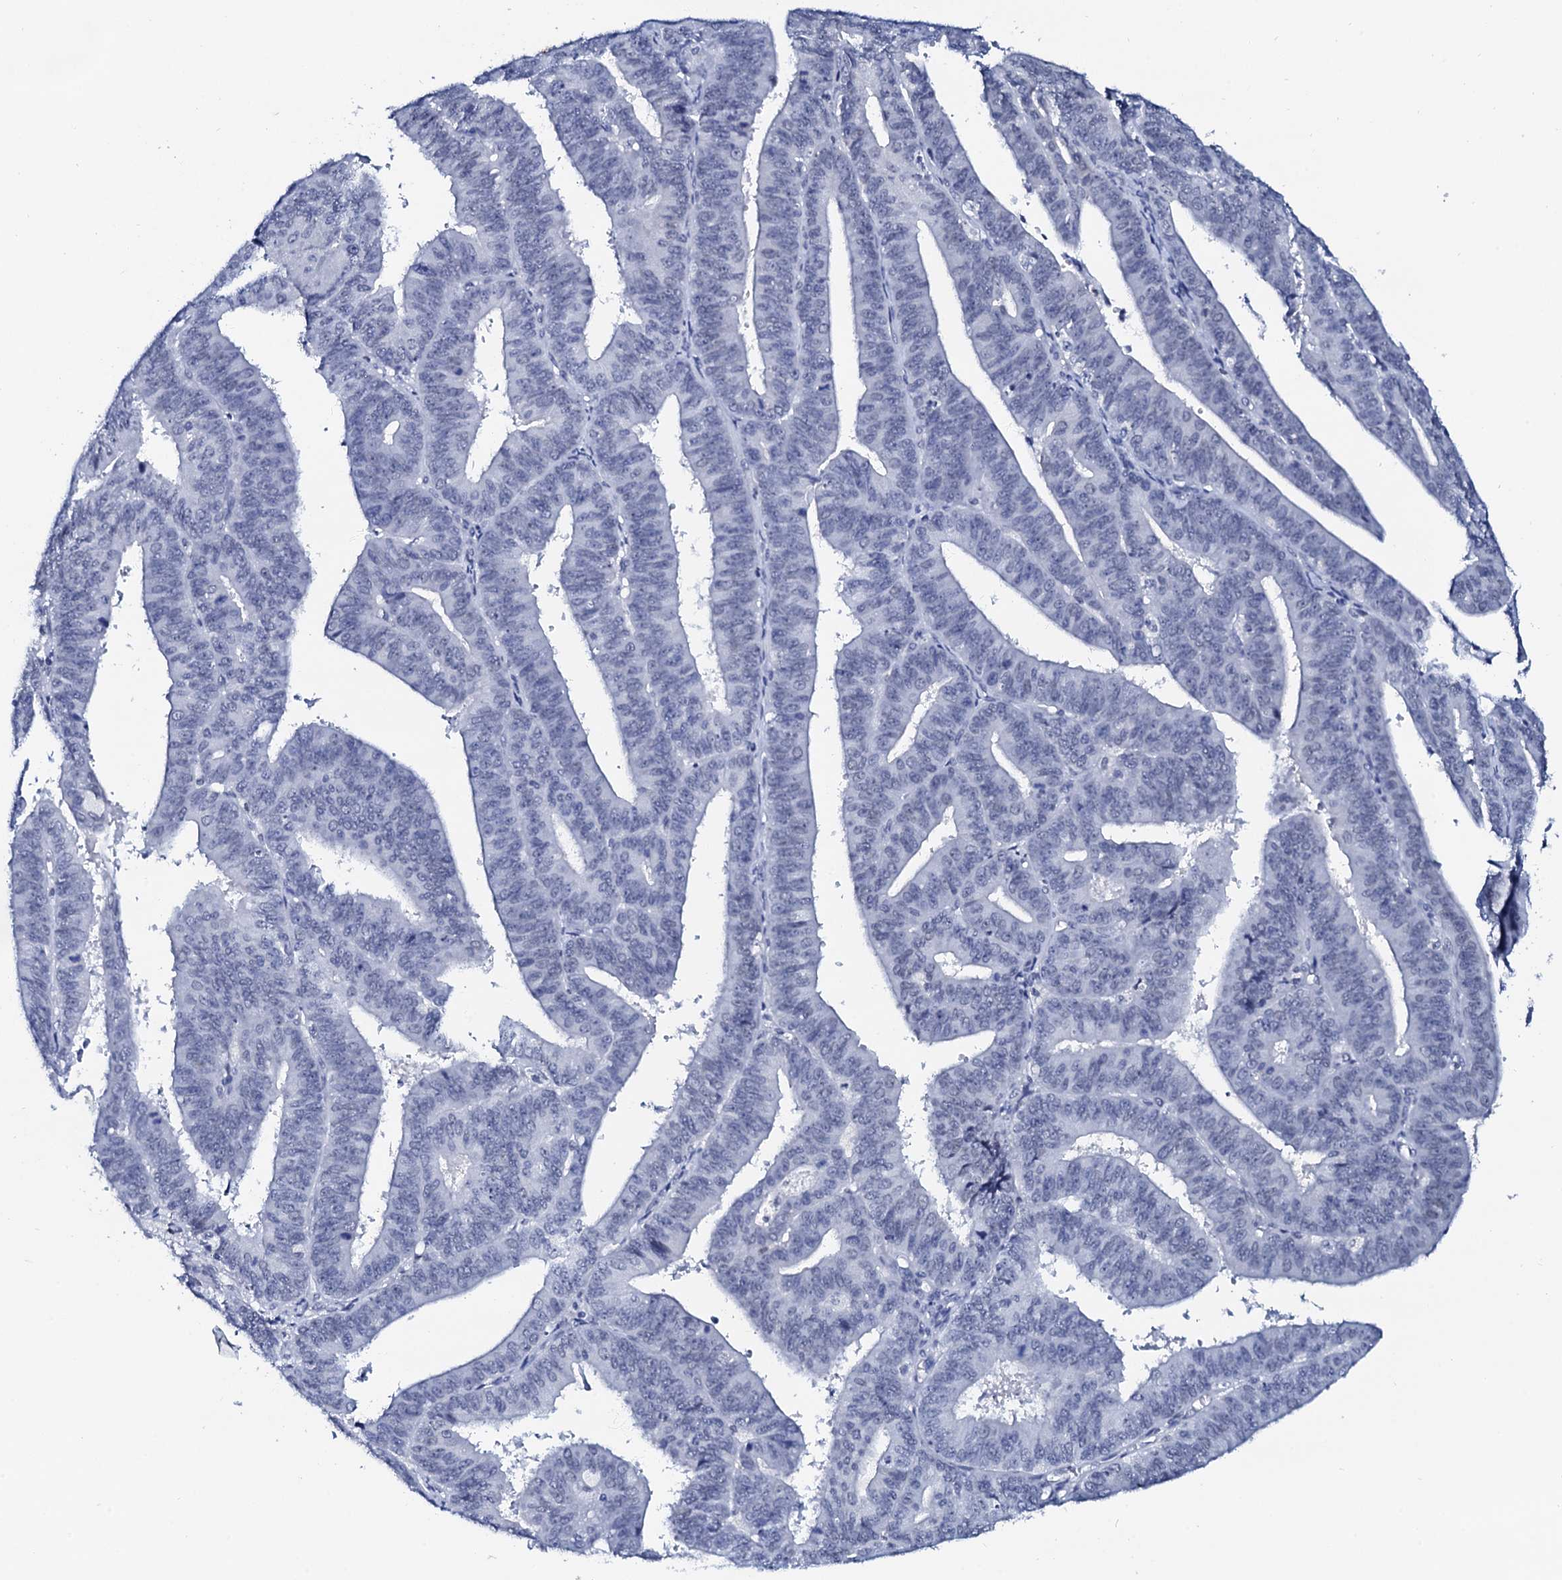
{"staining": {"intensity": "negative", "quantity": "none", "location": "none"}, "tissue": "endometrial cancer", "cell_type": "Tumor cells", "image_type": "cancer", "snomed": [{"axis": "morphology", "description": "Adenocarcinoma, NOS"}, {"axis": "topography", "description": "Endometrium"}], "caption": "A micrograph of adenocarcinoma (endometrial) stained for a protein exhibits no brown staining in tumor cells. (DAB (3,3'-diaminobenzidine) immunohistochemistry (IHC), high magnification).", "gene": "SPATA19", "patient": {"sex": "female", "age": 73}}